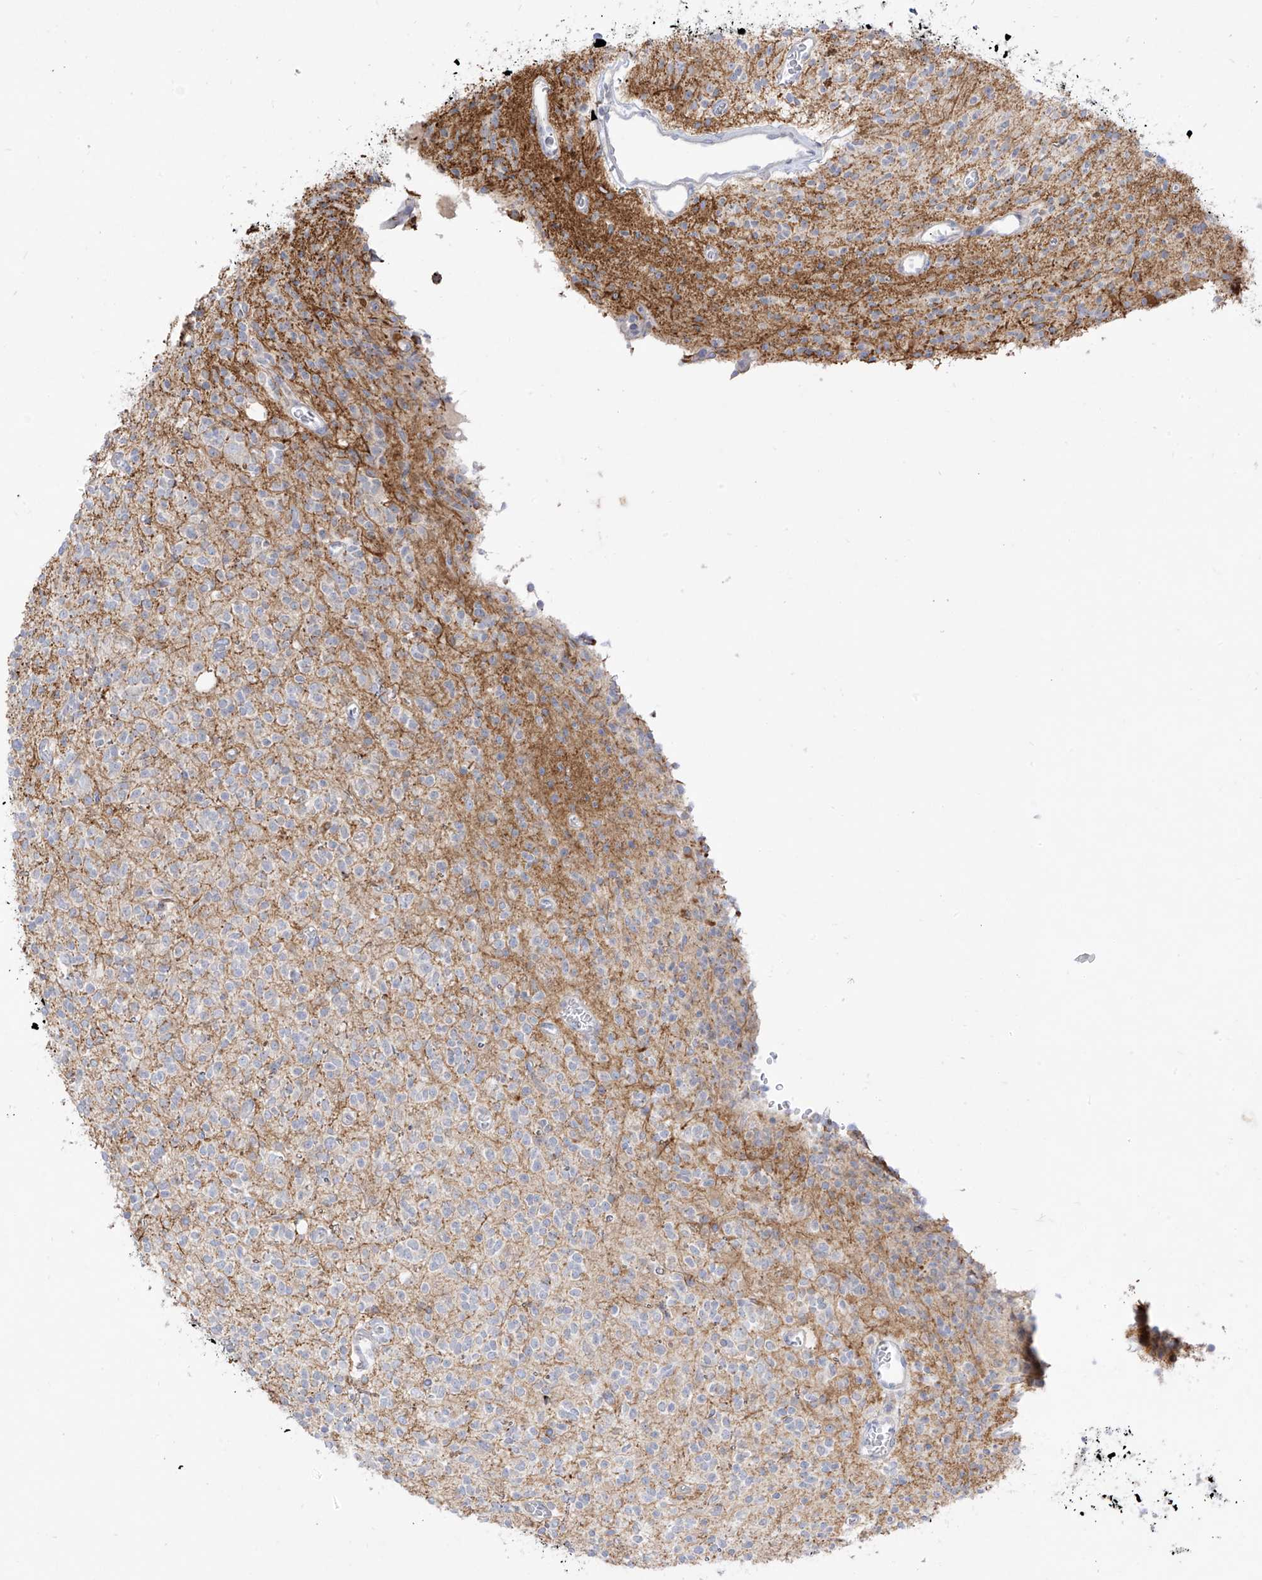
{"staining": {"intensity": "negative", "quantity": "none", "location": "none"}, "tissue": "glioma", "cell_type": "Tumor cells", "image_type": "cancer", "snomed": [{"axis": "morphology", "description": "Glioma, malignant, High grade"}, {"axis": "topography", "description": "Brain"}], "caption": "Immunohistochemistry image of human malignant glioma (high-grade) stained for a protein (brown), which displays no positivity in tumor cells.", "gene": "ARHGEF40", "patient": {"sex": "male", "age": 34}}